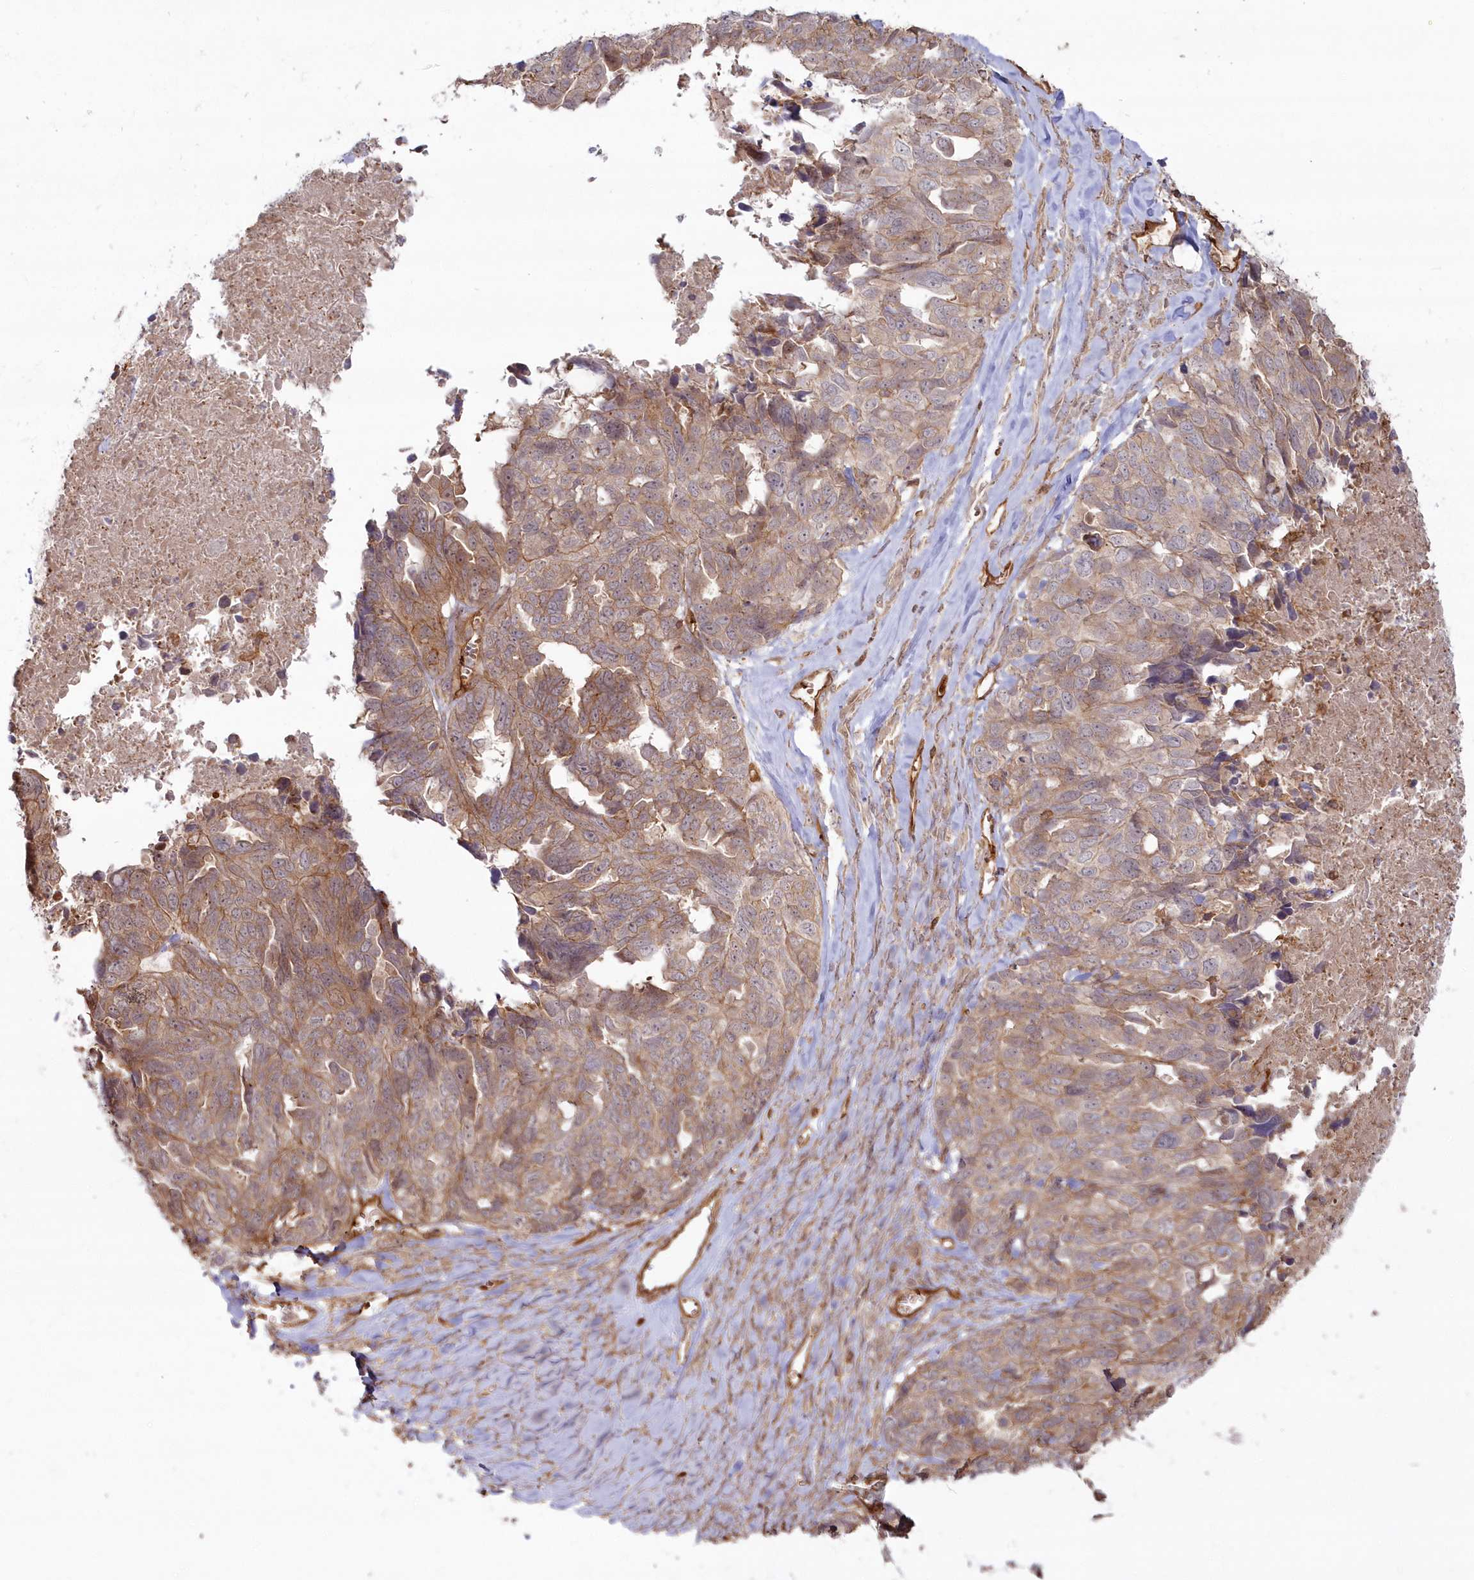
{"staining": {"intensity": "moderate", "quantity": ">75%", "location": "cytoplasmic/membranous"}, "tissue": "ovarian cancer", "cell_type": "Tumor cells", "image_type": "cancer", "snomed": [{"axis": "morphology", "description": "Cystadenocarcinoma, serous, NOS"}, {"axis": "topography", "description": "Ovary"}], "caption": "Approximately >75% of tumor cells in serous cystadenocarcinoma (ovarian) demonstrate moderate cytoplasmic/membranous protein expression as visualized by brown immunohistochemical staining.", "gene": "RGCC", "patient": {"sex": "female", "age": 79}}